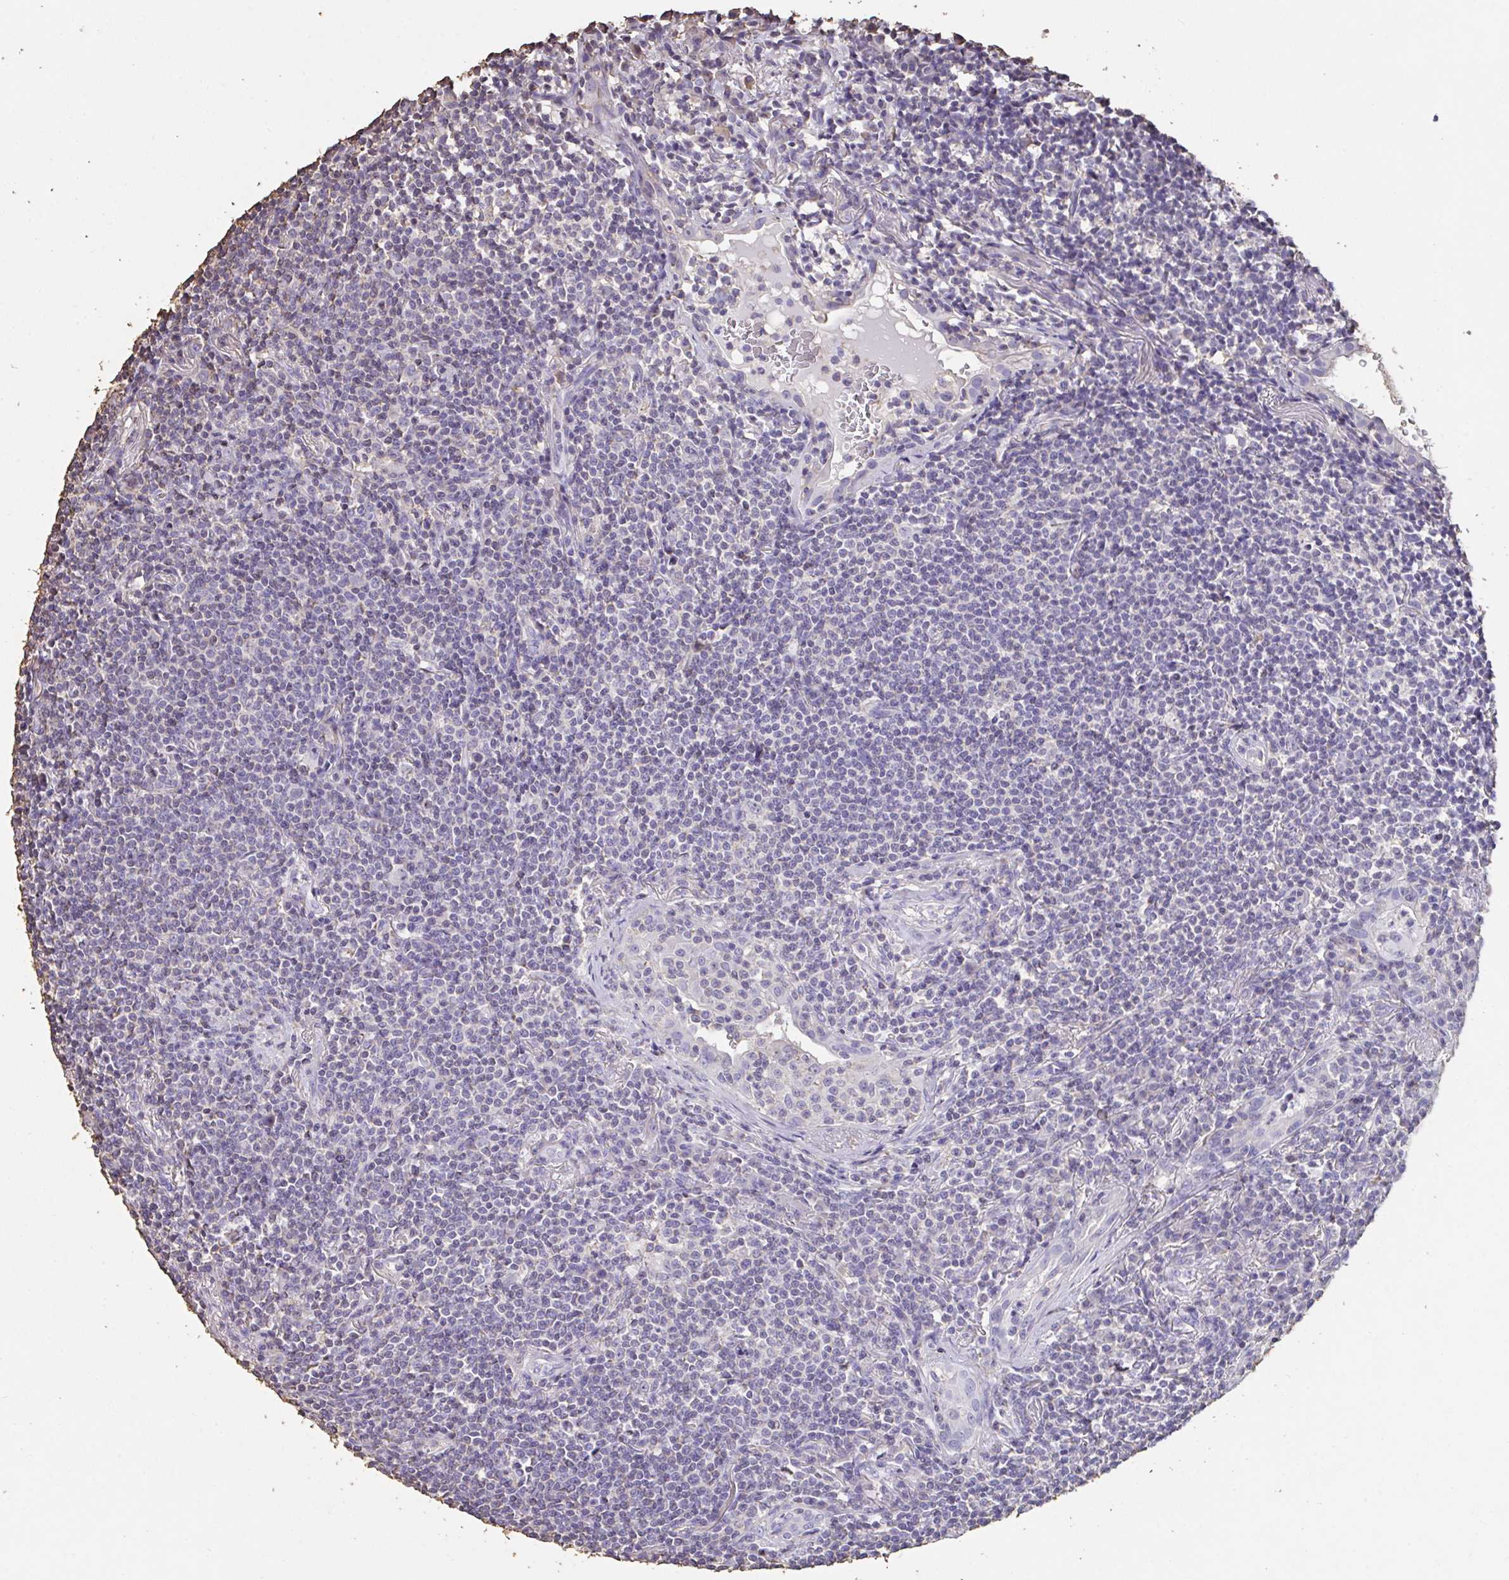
{"staining": {"intensity": "negative", "quantity": "none", "location": "none"}, "tissue": "lymphoma", "cell_type": "Tumor cells", "image_type": "cancer", "snomed": [{"axis": "morphology", "description": "Malignant lymphoma, non-Hodgkin's type, Low grade"}, {"axis": "topography", "description": "Lung"}], "caption": "The immunohistochemistry (IHC) image has no significant expression in tumor cells of low-grade malignant lymphoma, non-Hodgkin's type tissue.", "gene": "IL23R", "patient": {"sex": "female", "age": 71}}